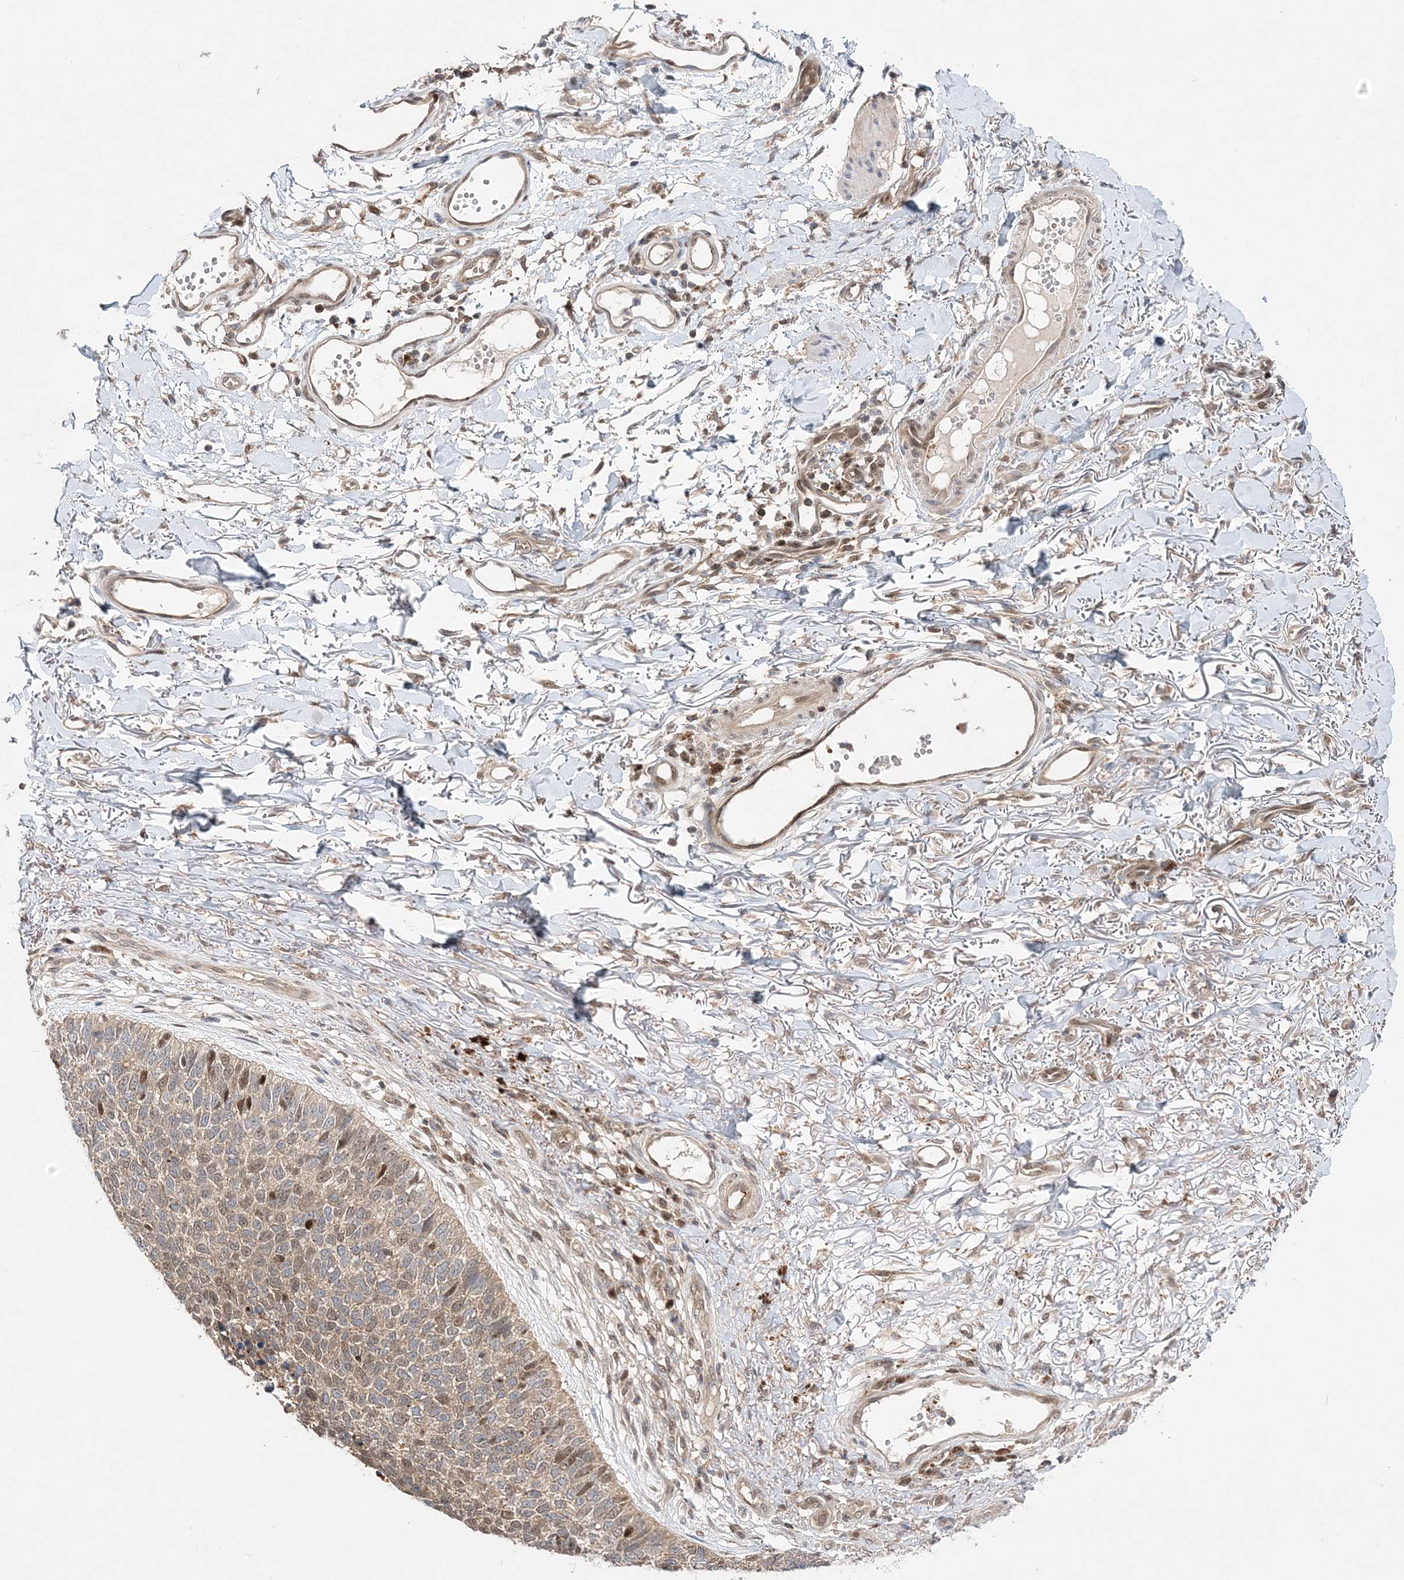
{"staining": {"intensity": "weak", "quantity": "25%-75%", "location": "cytoplasmic/membranous,nuclear"}, "tissue": "skin cancer", "cell_type": "Tumor cells", "image_type": "cancer", "snomed": [{"axis": "morphology", "description": "Basal cell carcinoma"}, {"axis": "topography", "description": "Skin"}], "caption": "Weak cytoplasmic/membranous and nuclear expression is present in approximately 25%-75% of tumor cells in basal cell carcinoma (skin).", "gene": "NIF3L1", "patient": {"sex": "female", "age": 84}}